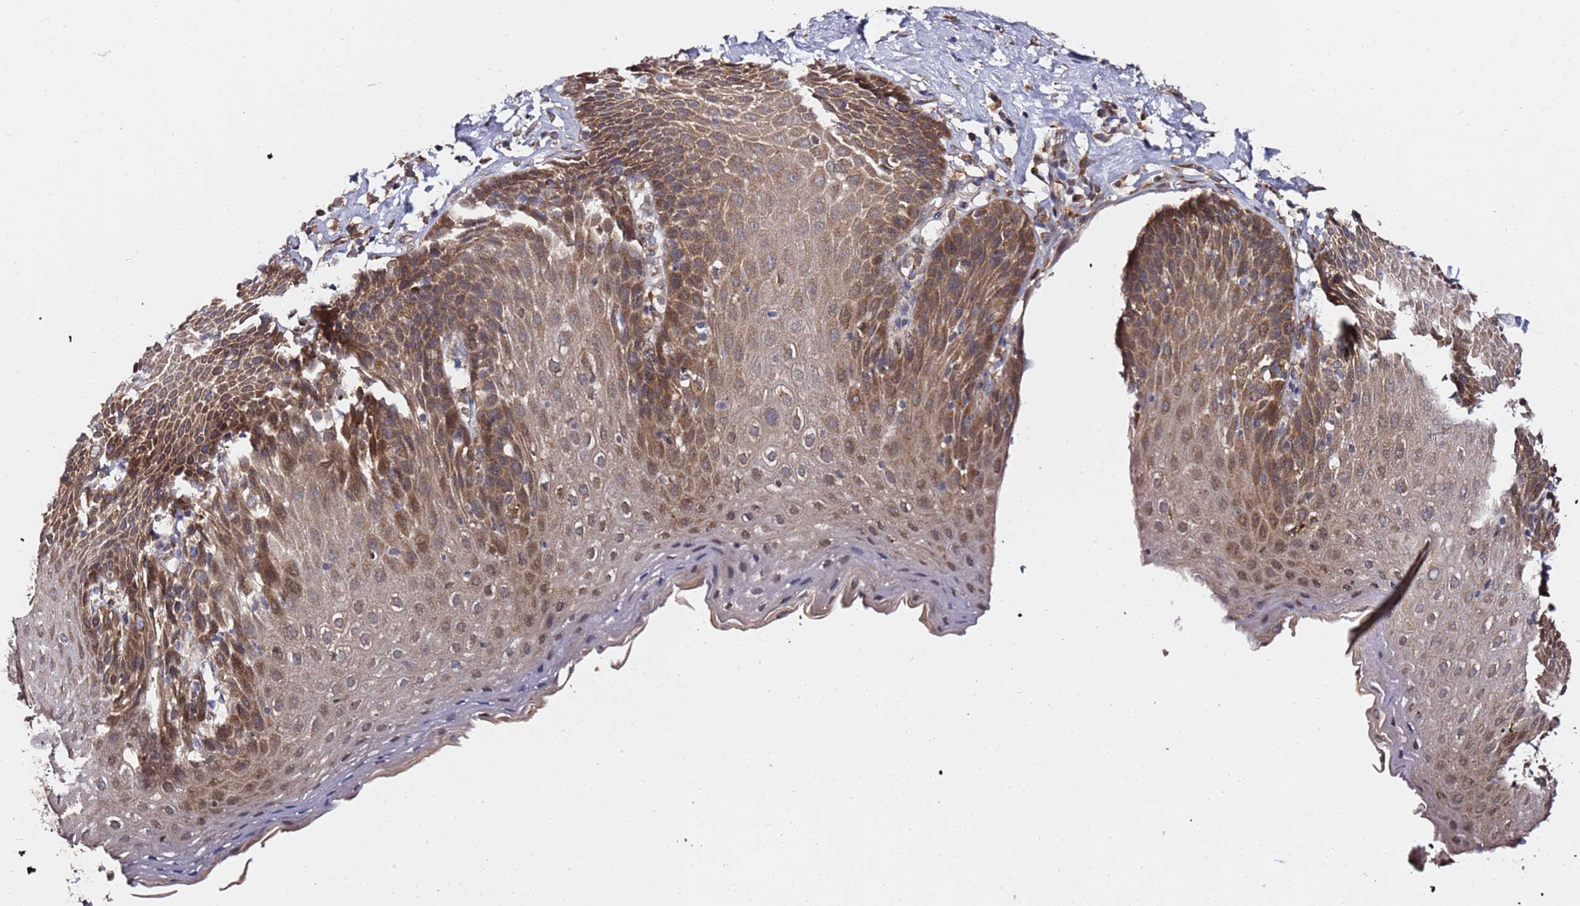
{"staining": {"intensity": "moderate", "quantity": ">75%", "location": "cytoplasmic/membranous"}, "tissue": "esophagus", "cell_type": "Squamous epithelial cells", "image_type": "normal", "snomed": [{"axis": "morphology", "description": "Normal tissue, NOS"}, {"axis": "topography", "description": "Esophagus"}], "caption": "A brown stain highlights moderate cytoplasmic/membranous positivity of a protein in squamous epithelial cells of unremarkable esophagus. Using DAB (brown) and hematoxylin (blue) stains, captured at high magnification using brightfield microscopy.", "gene": "PRKAB2", "patient": {"sex": "female", "age": 61}}